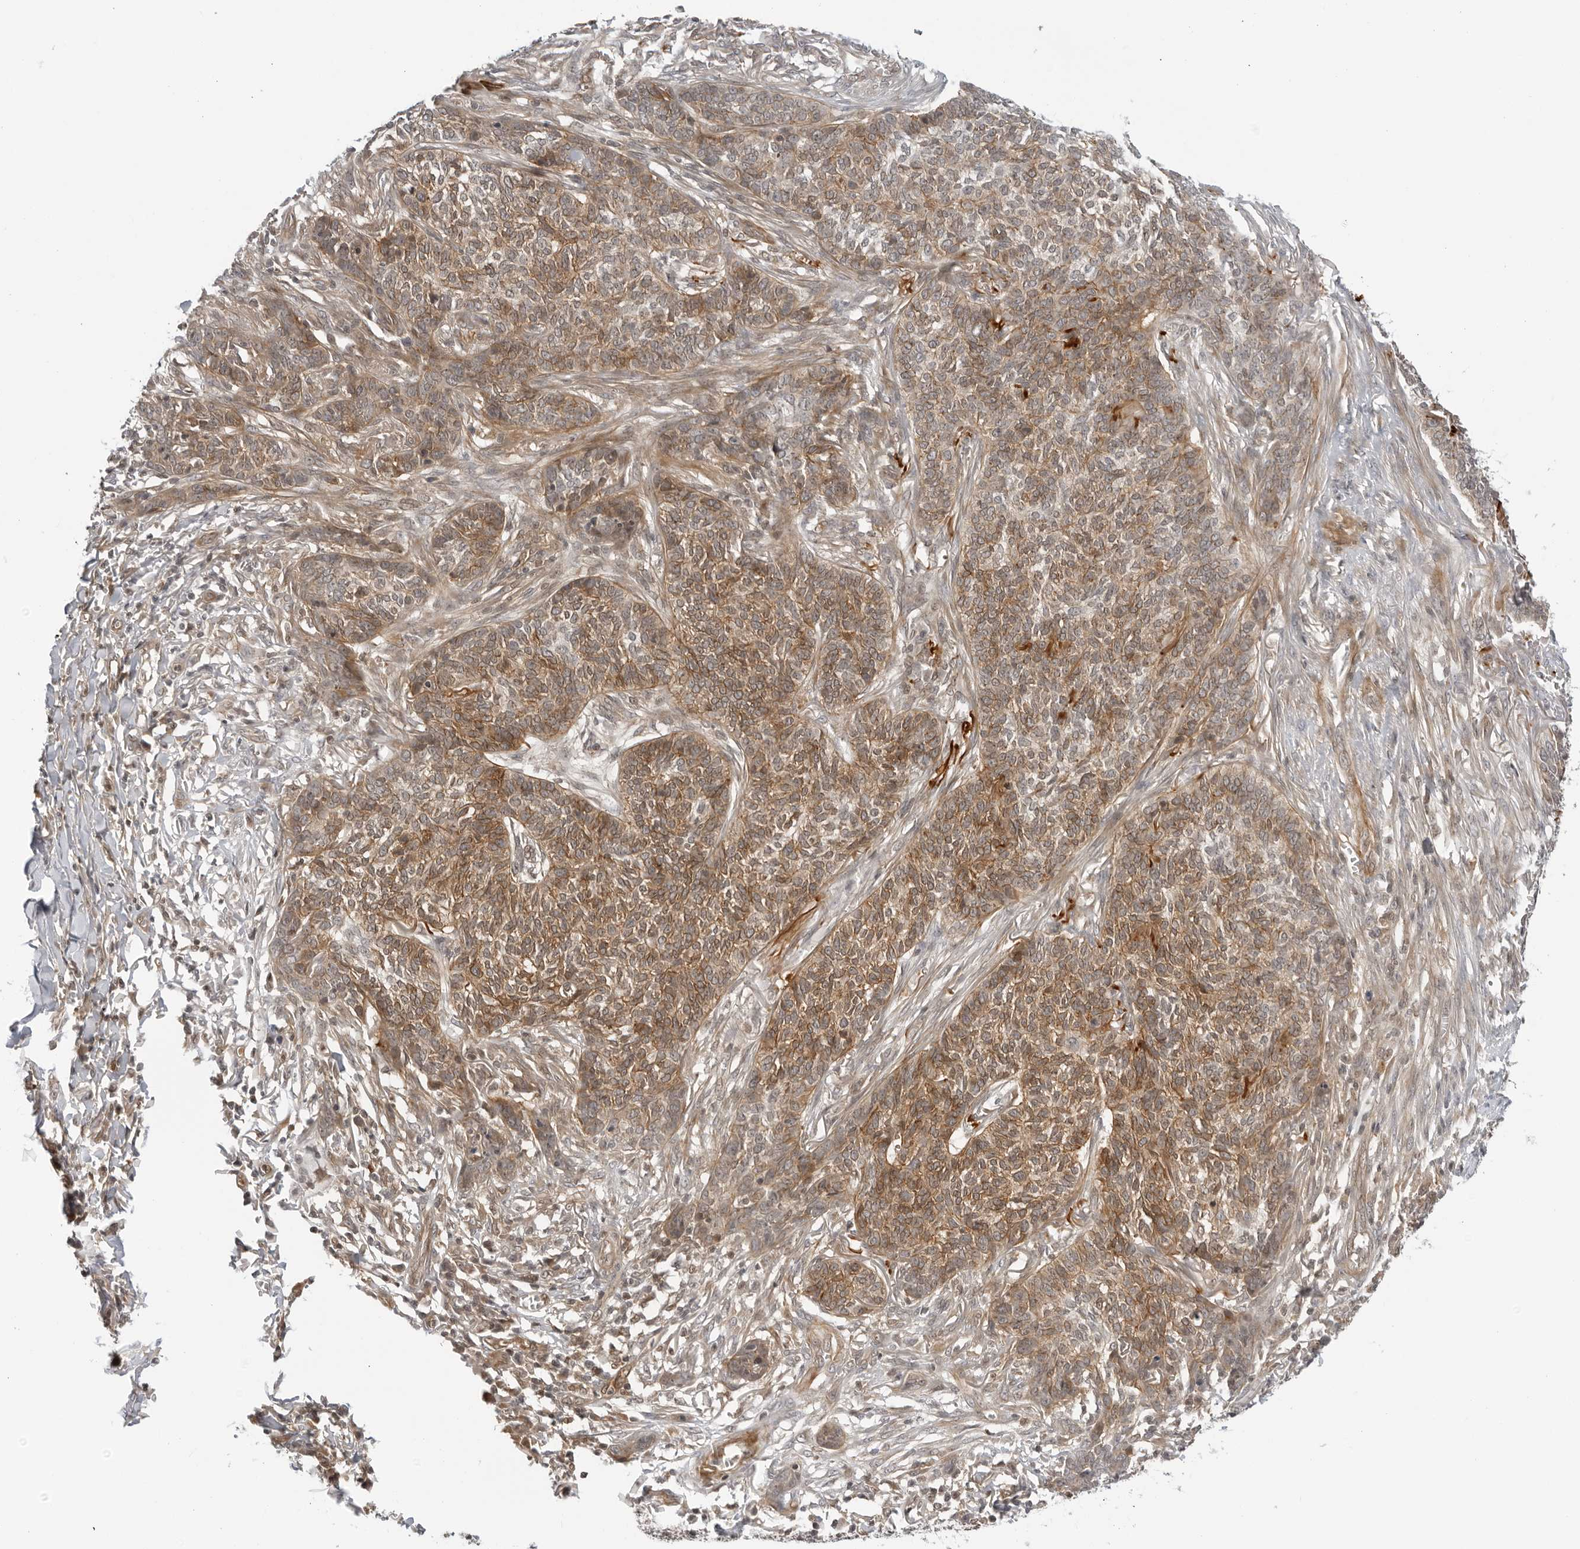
{"staining": {"intensity": "moderate", "quantity": ">75%", "location": "cytoplasmic/membranous"}, "tissue": "skin cancer", "cell_type": "Tumor cells", "image_type": "cancer", "snomed": [{"axis": "morphology", "description": "Basal cell carcinoma"}, {"axis": "topography", "description": "Skin"}], "caption": "An IHC image of neoplastic tissue is shown. Protein staining in brown shows moderate cytoplasmic/membranous positivity in skin cancer (basal cell carcinoma) within tumor cells.", "gene": "SUGCT", "patient": {"sex": "male", "age": 85}}